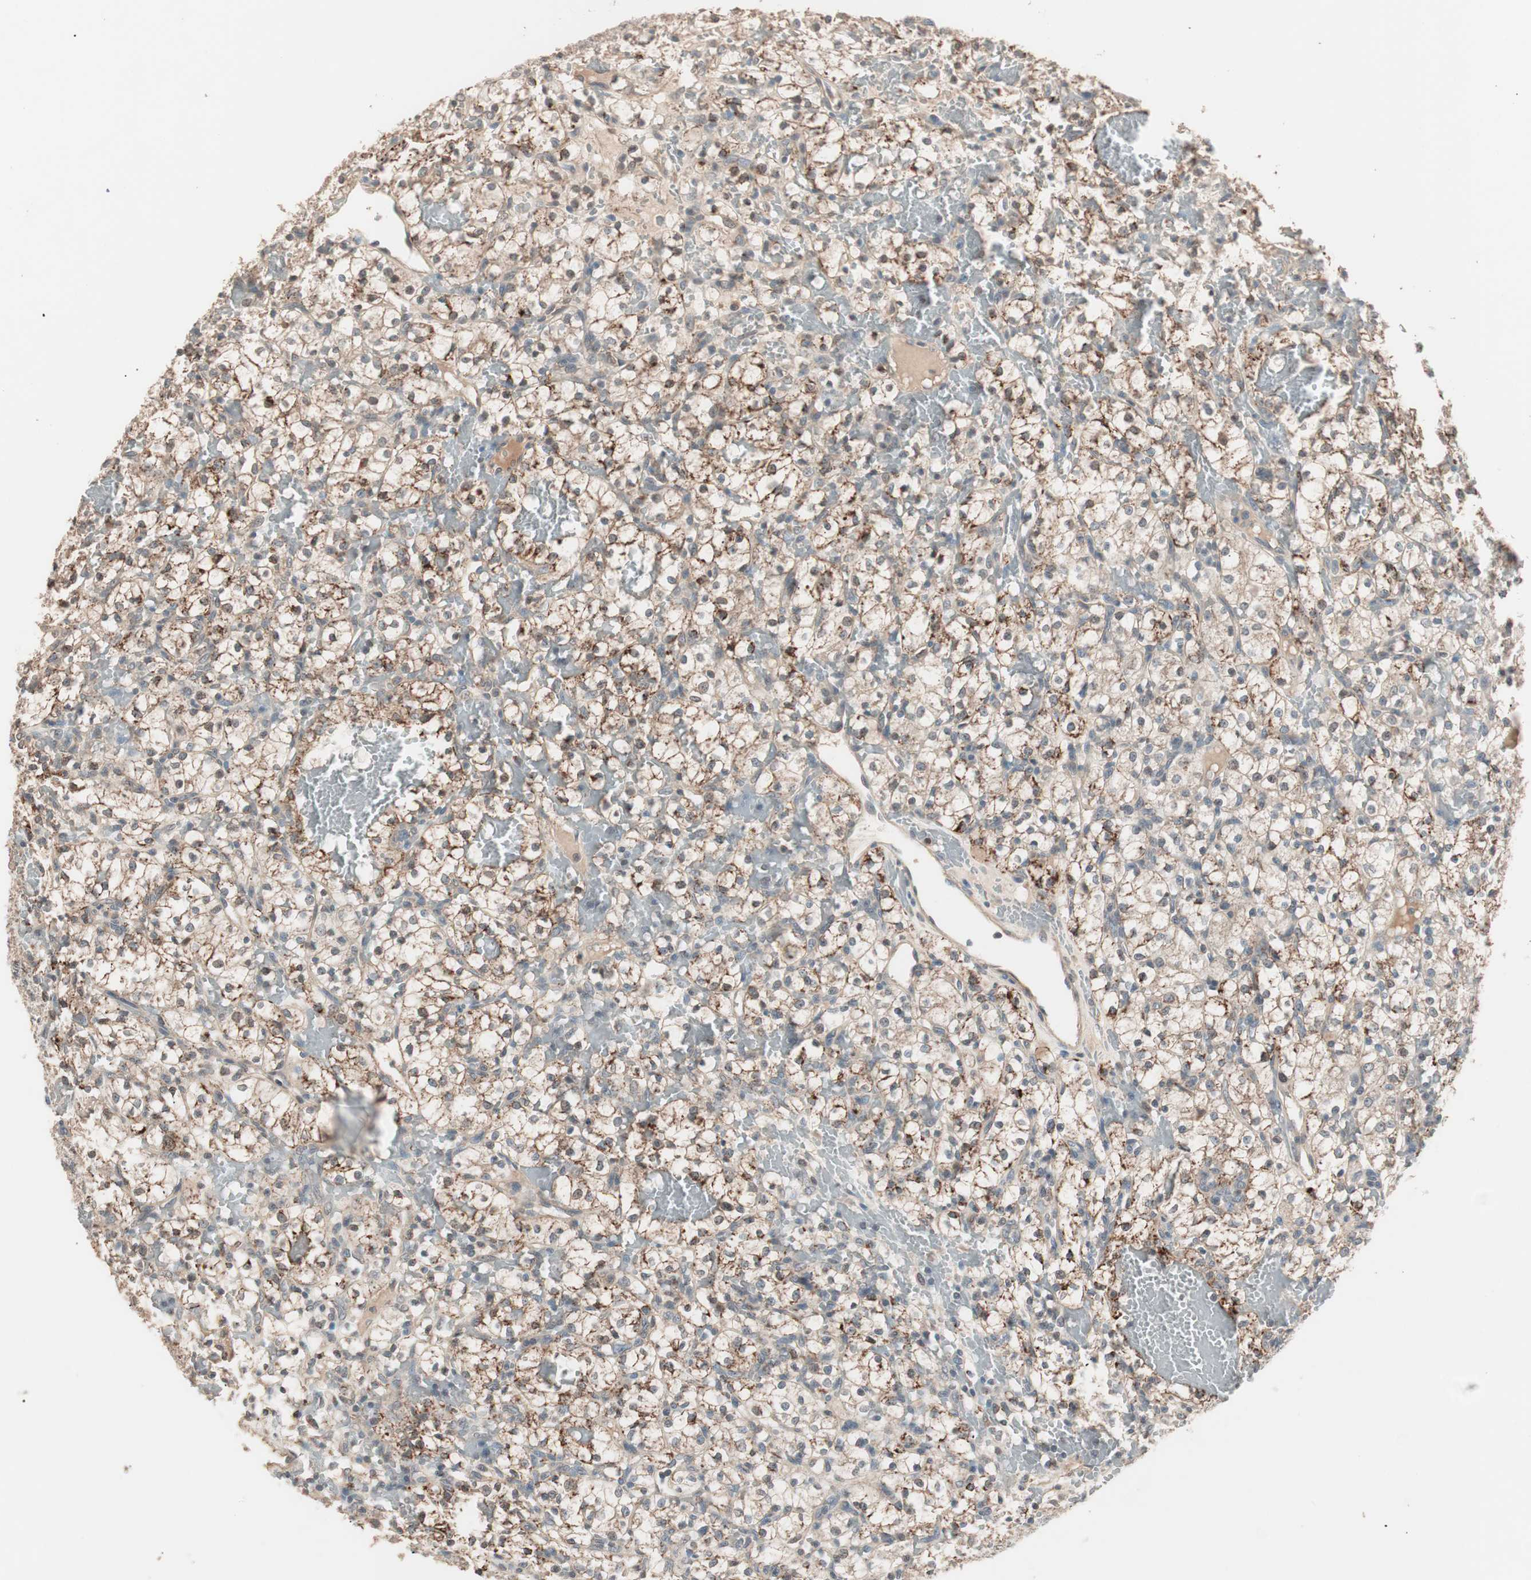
{"staining": {"intensity": "moderate", "quantity": ">75%", "location": "cytoplasmic/membranous"}, "tissue": "renal cancer", "cell_type": "Tumor cells", "image_type": "cancer", "snomed": [{"axis": "morphology", "description": "Adenocarcinoma, NOS"}, {"axis": "topography", "description": "Kidney"}], "caption": "Immunohistochemical staining of human renal adenocarcinoma shows medium levels of moderate cytoplasmic/membranous protein positivity in about >75% of tumor cells.", "gene": "NFRKB", "patient": {"sex": "female", "age": 60}}